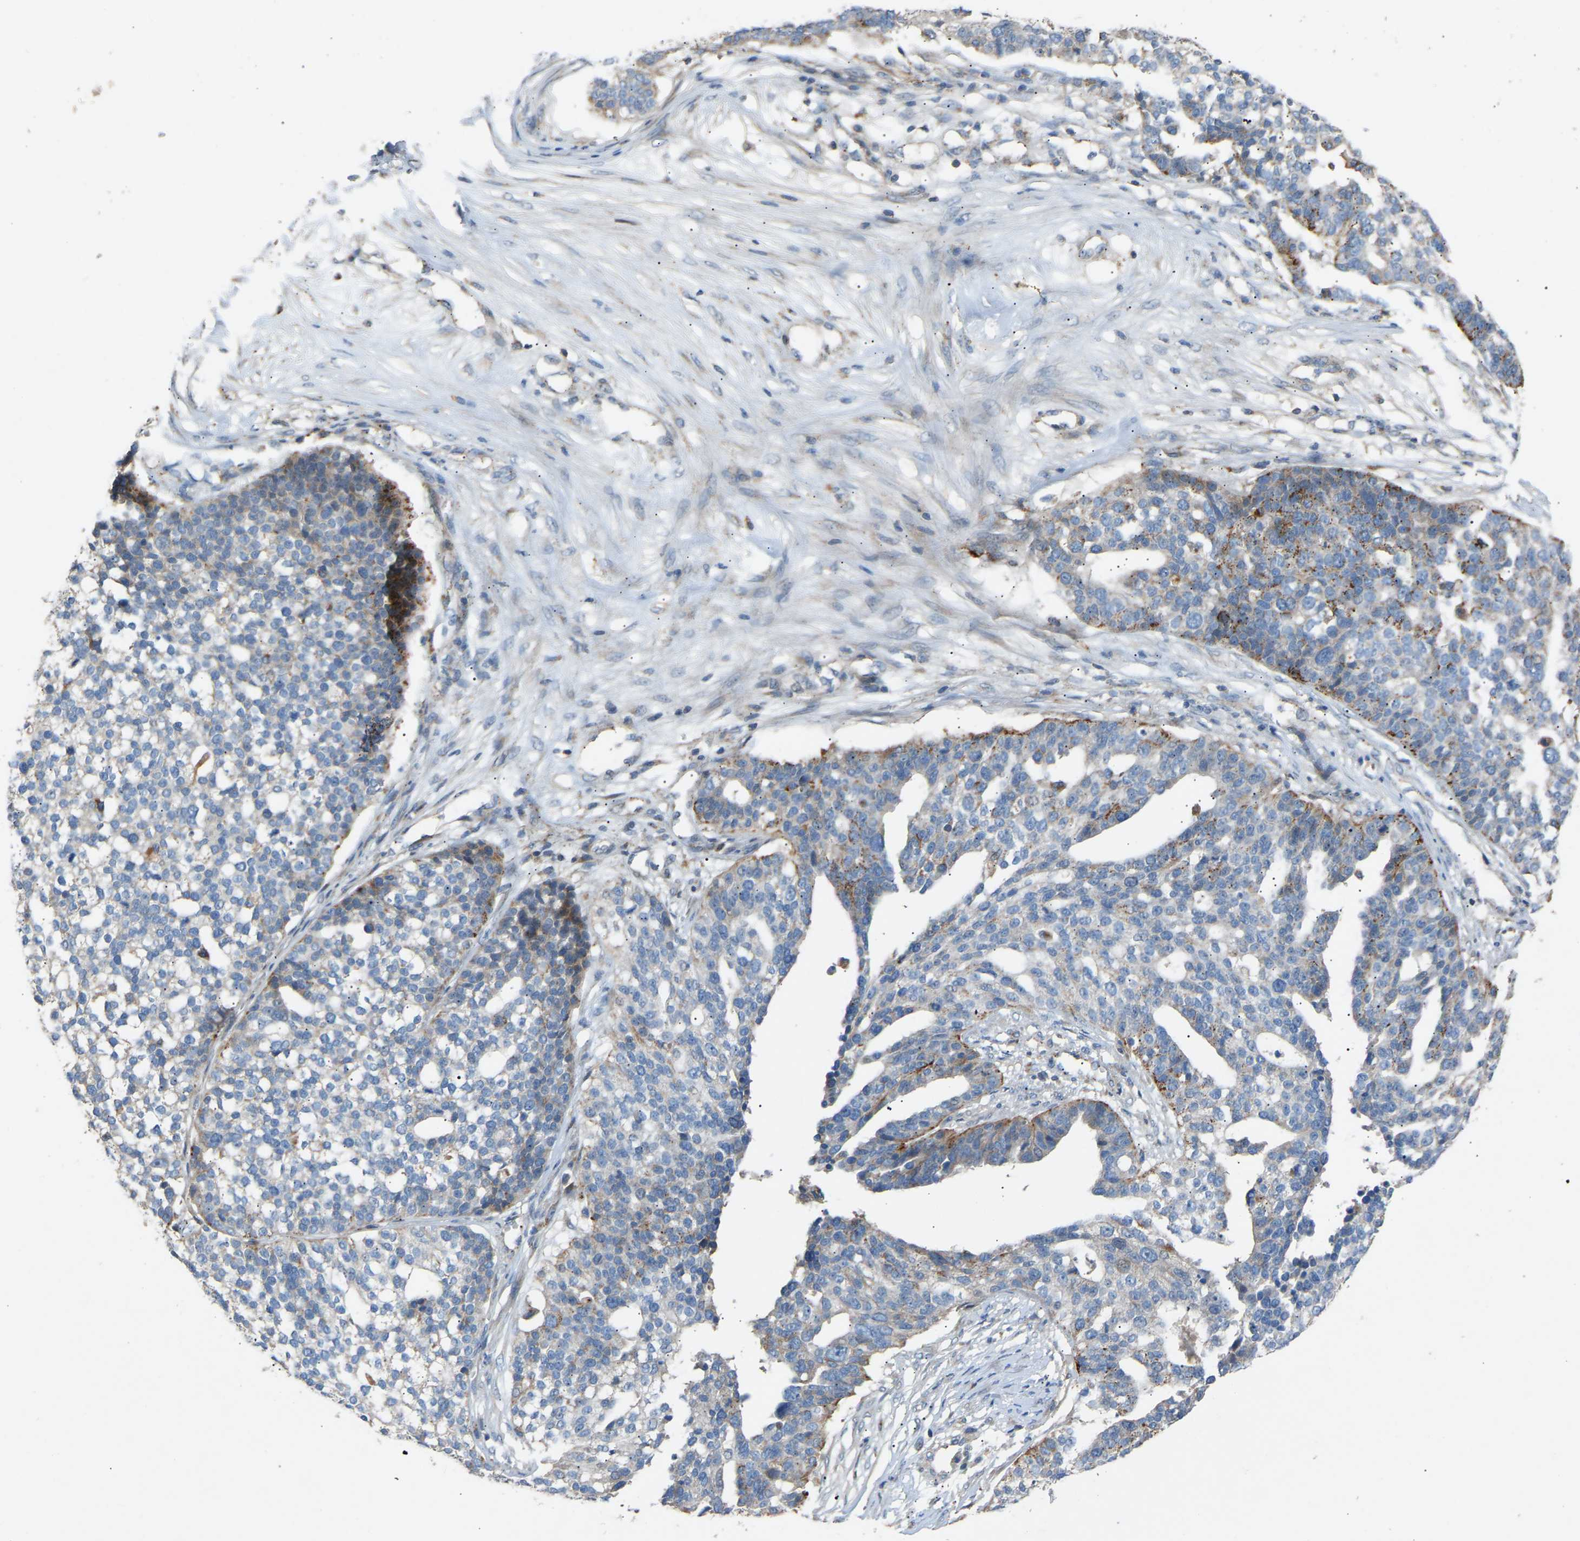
{"staining": {"intensity": "weak", "quantity": "<25%", "location": "cytoplasmic/membranous"}, "tissue": "ovarian cancer", "cell_type": "Tumor cells", "image_type": "cancer", "snomed": [{"axis": "morphology", "description": "Cystadenocarcinoma, serous, NOS"}, {"axis": "topography", "description": "Ovary"}], "caption": "Tumor cells show no significant expression in ovarian serous cystadenocarcinoma. The staining is performed using DAB brown chromogen with nuclei counter-stained in using hematoxylin.", "gene": "RGP1", "patient": {"sex": "female", "age": 59}}